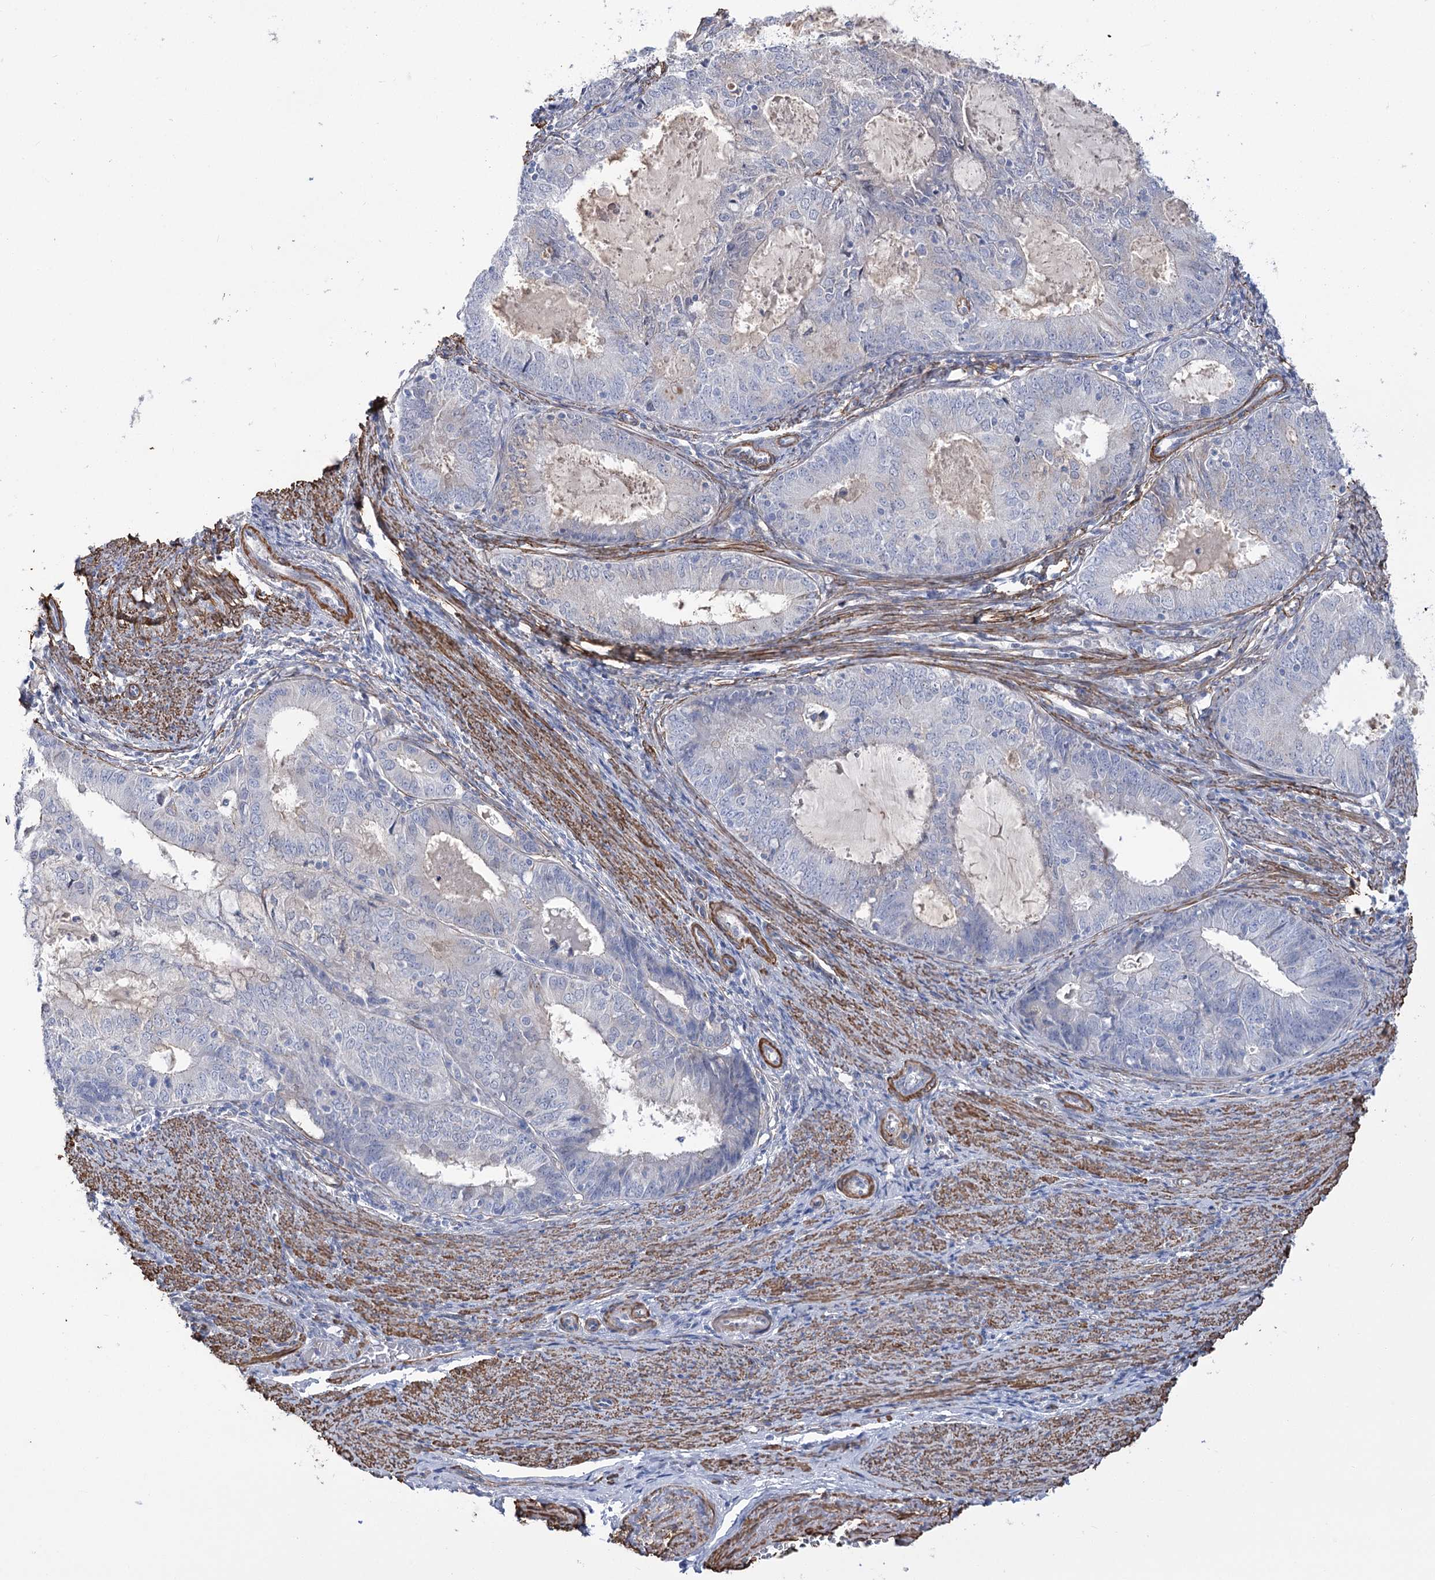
{"staining": {"intensity": "negative", "quantity": "none", "location": "none"}, "tissue": "endometrial cancer", "cell_type": "Tumor cells", "image_type": "cancer", "snomed": [{"axis": "morphology", "description": "Adenocarcinoma, NOS"}, {"axis": "topography", "description": "Endometrium"}], "caption": "DAB (3,3'-diaminobenzidine) immunohistochemical staining of endometrial adenocarcinoma shows no significant expression in tumor cells.", "gene": "WASHC3", "patient": {"sex": "female", "age": 57}}